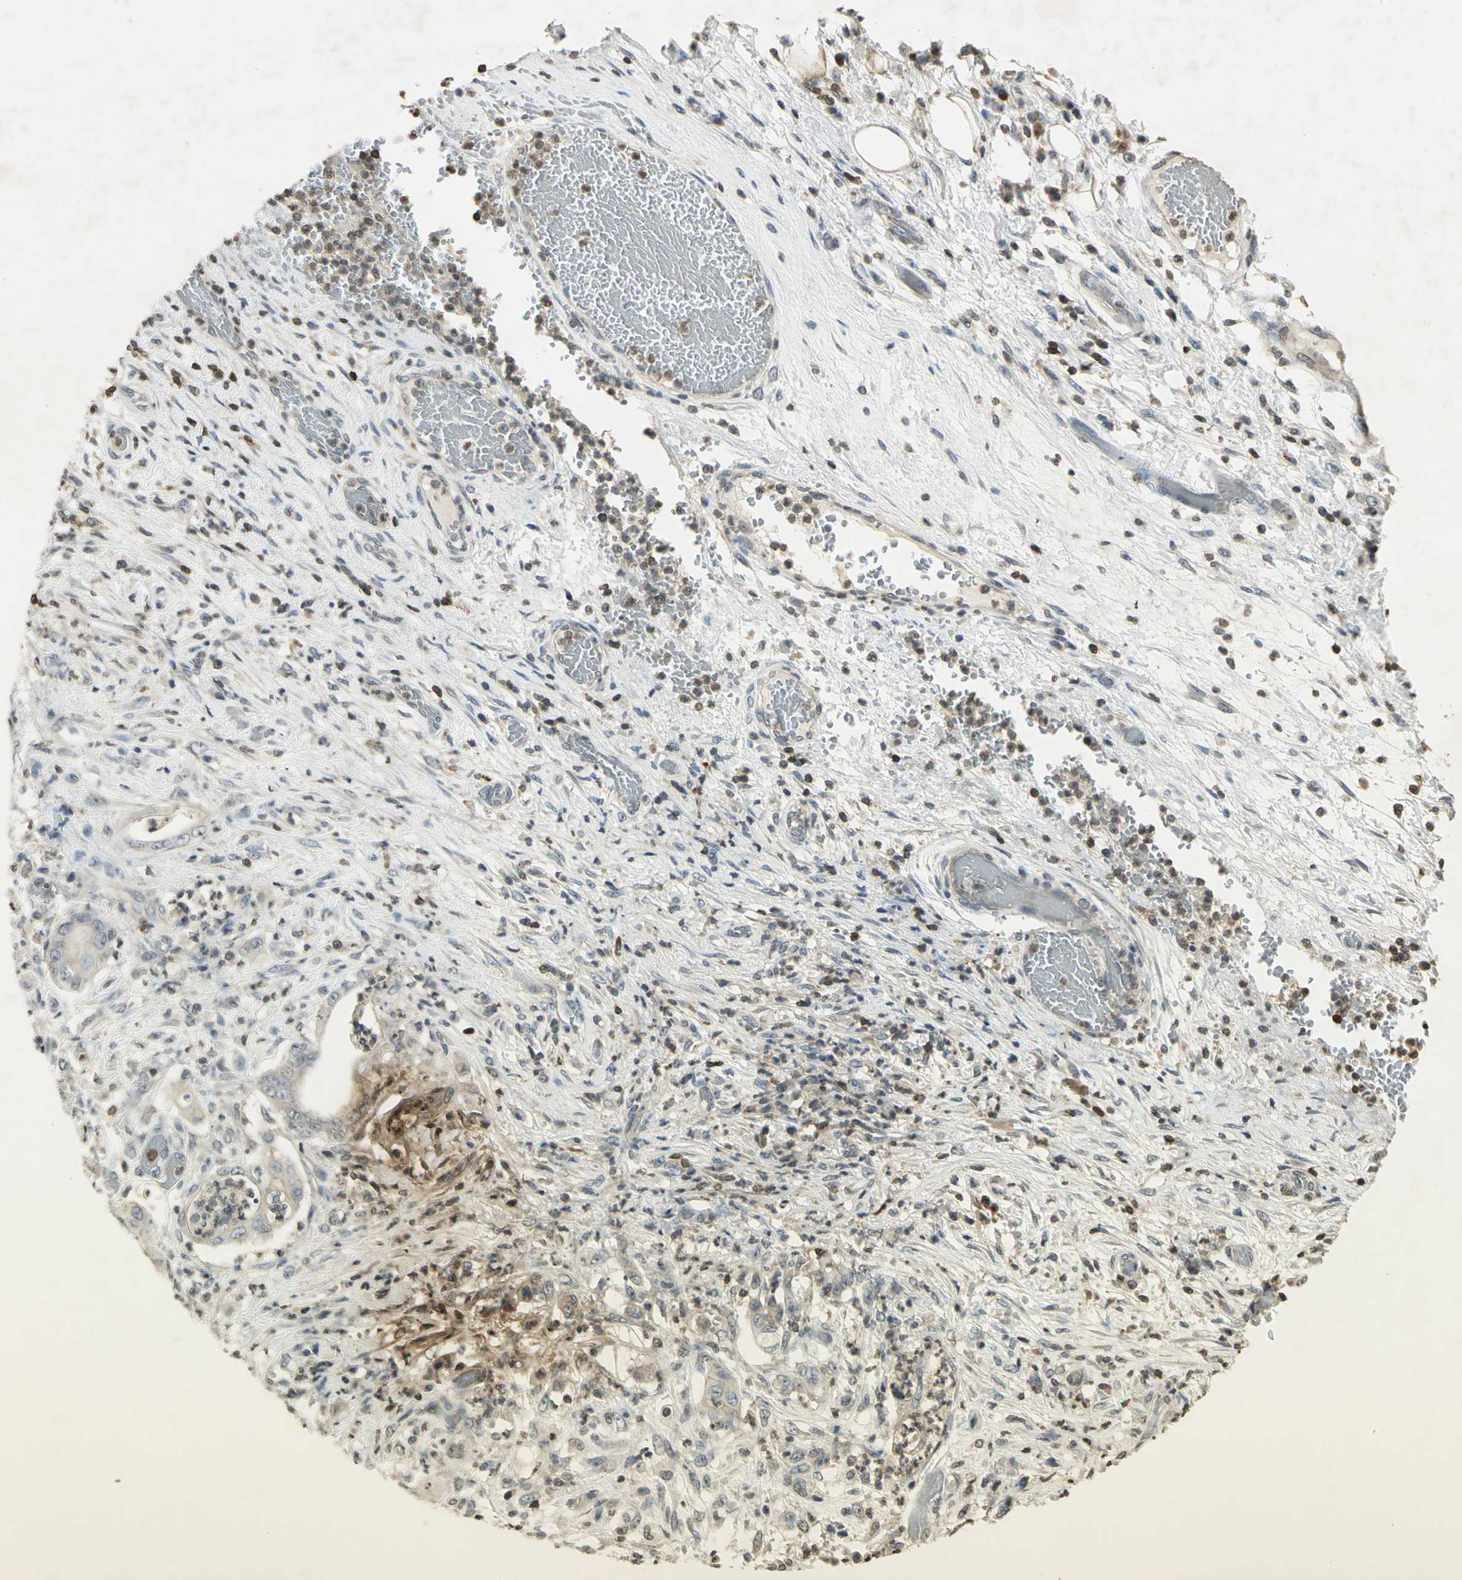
{"staining": {"intensity": "negative", "quantity": "none", "location": "none"}, "tissue": "stomach cancer", "cell_type": "Tumor cells", "image_type": "cancer", "snomed": [{"axis": "morphology", "description": "Adenocarcinoma, NOS"}, {"axis": "topography", "description": "Stomach"}], "caption": "Protein analysis of stomach cancer (adenocarcinoma) demonstrates no significant staining in tumor cells.", "gene": "IL16", "patient": {"sex": "female", "age": 73}}